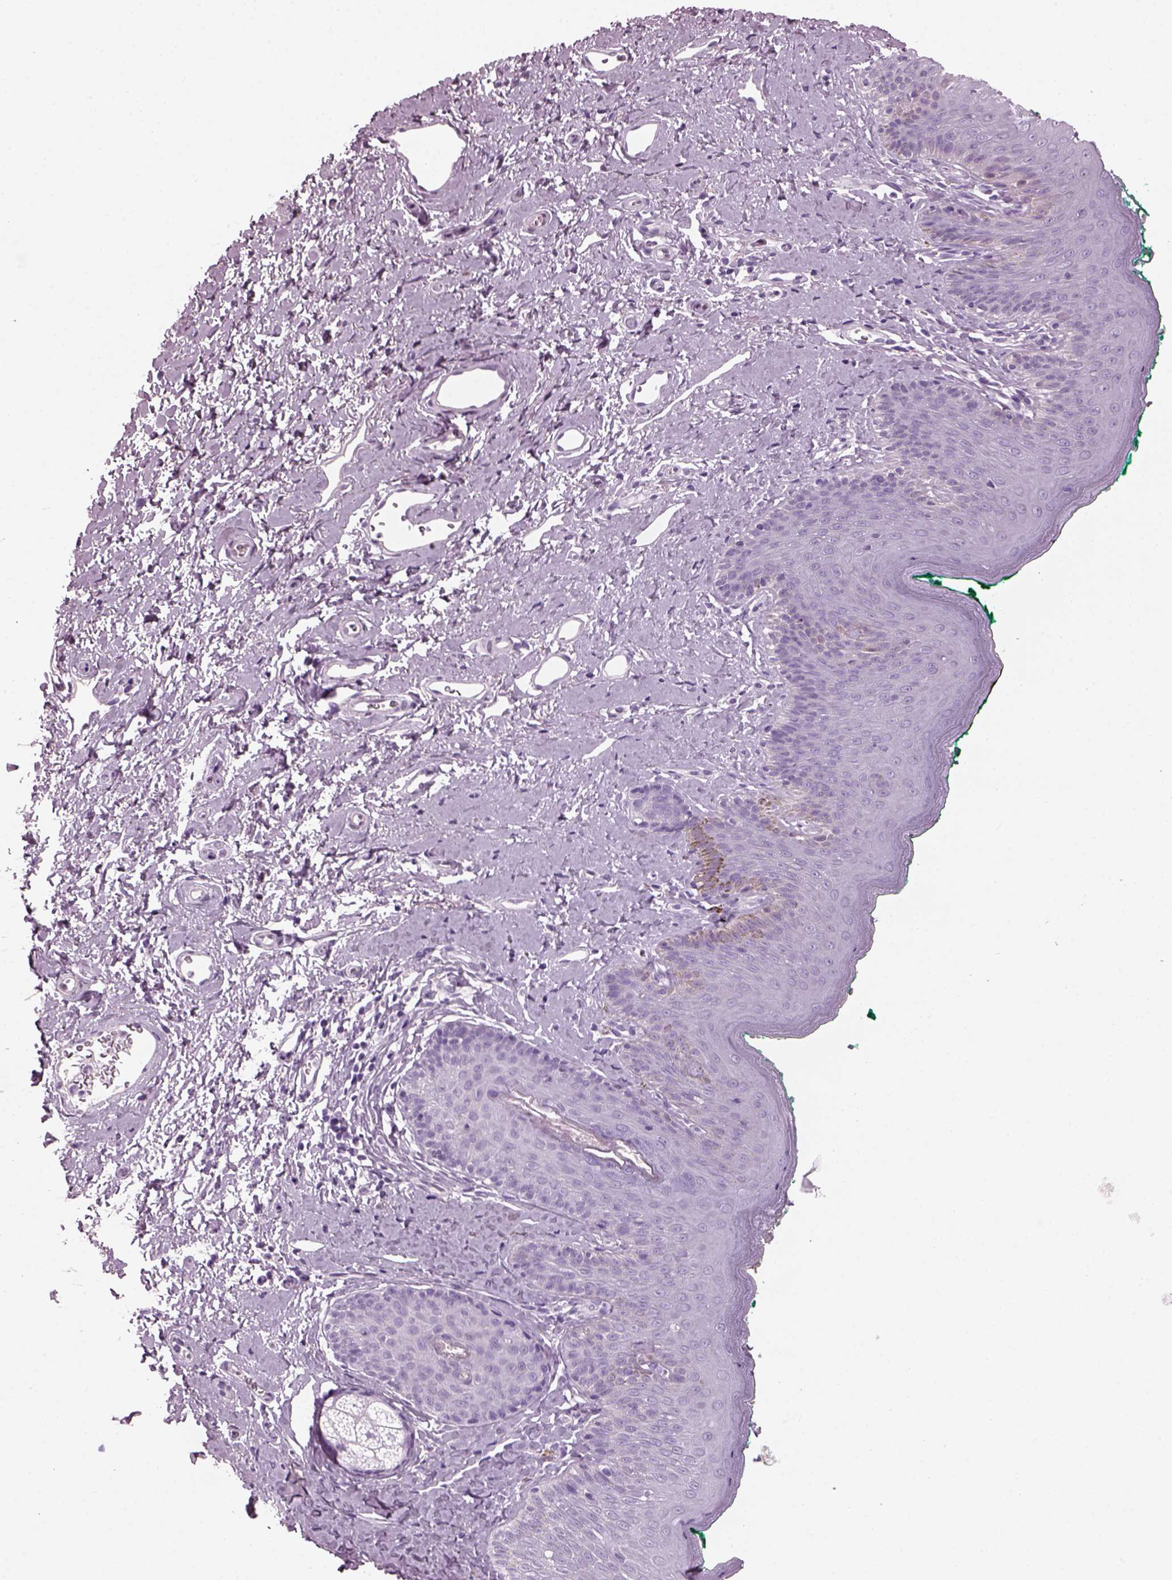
{"staining": {"intensity": "negative", "quantity": "none", "location": "none"}, "tissue": "skin", "cell_type": "Epidermal cells", "image_type": "normal", "snomed": [{"axis": "morphology", "description": "Normal tissue, NOS"}, {"axis": "topography", "description": "Vulva"}], "caption": "Skin stained for a protein using IHC exhibits no positivity epidermal cells.", "gene": "KRTAP3", "patient": {"sex": "female", "age": 66}}